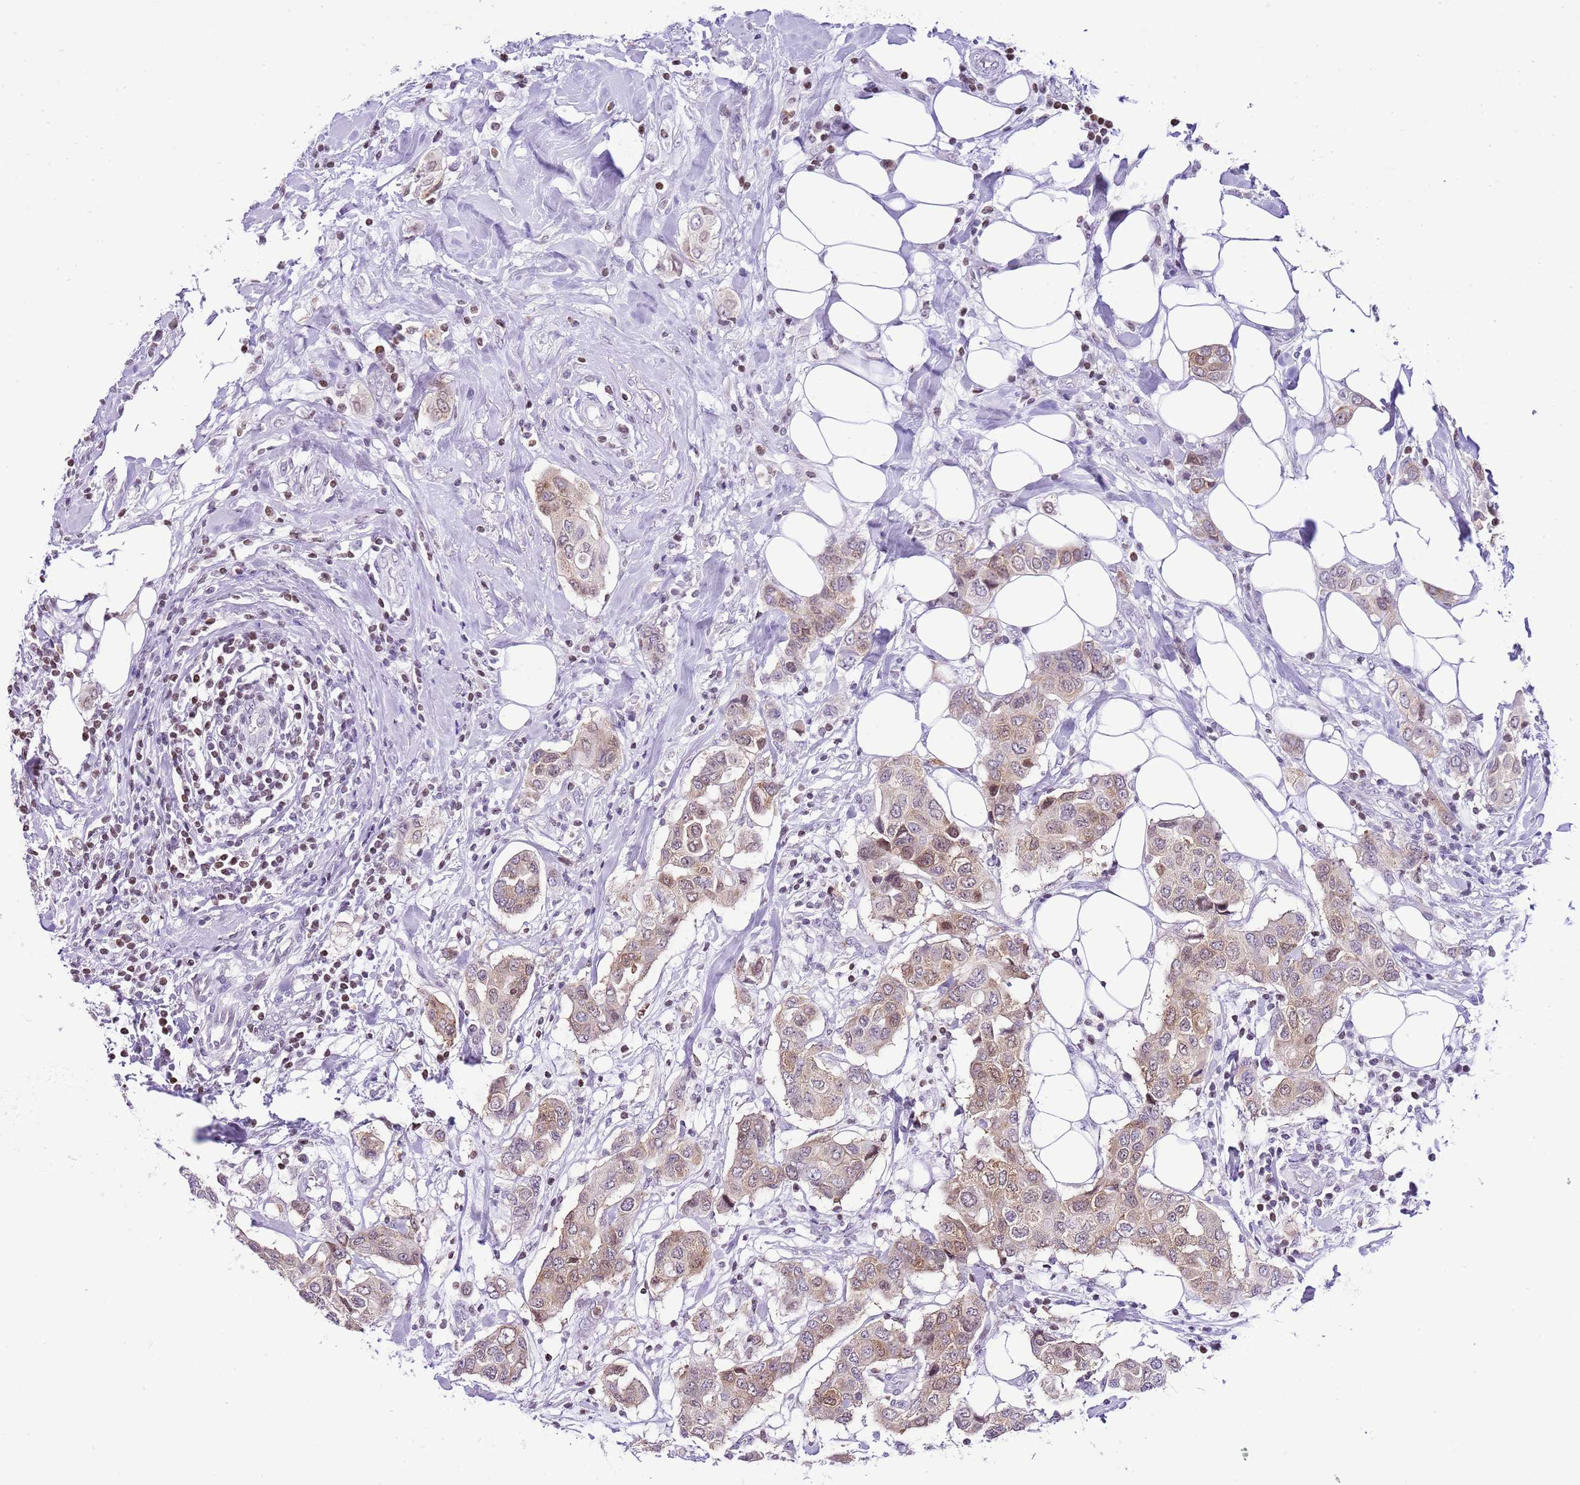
{"staining": {"intensity": "weak", "quantity": ">75%", "location": "cytoplasmic/membranous,nuclear"}, "tissue": "breast cancer", "cell_type": "Tumor cells", "image_type": "cancer", "snomed": [{"axis": "morphology", "description": "Lobular carcinoma"}, {"axis": "topography", "description": "Breast"}], "caption": "Immunohistochemistry image of neoplastic tissue: breast cancer (lobular carcinoma) stained using IHC reveals low levels of weak protein expression localized specifically in the cytoplasmic/membranous and nuclear of tumor cells, appearing as a cytoplasmic/membranous and nuclear brown color.", "gene": "PRR15", "patient": {"sex": "female", "age": 51}}